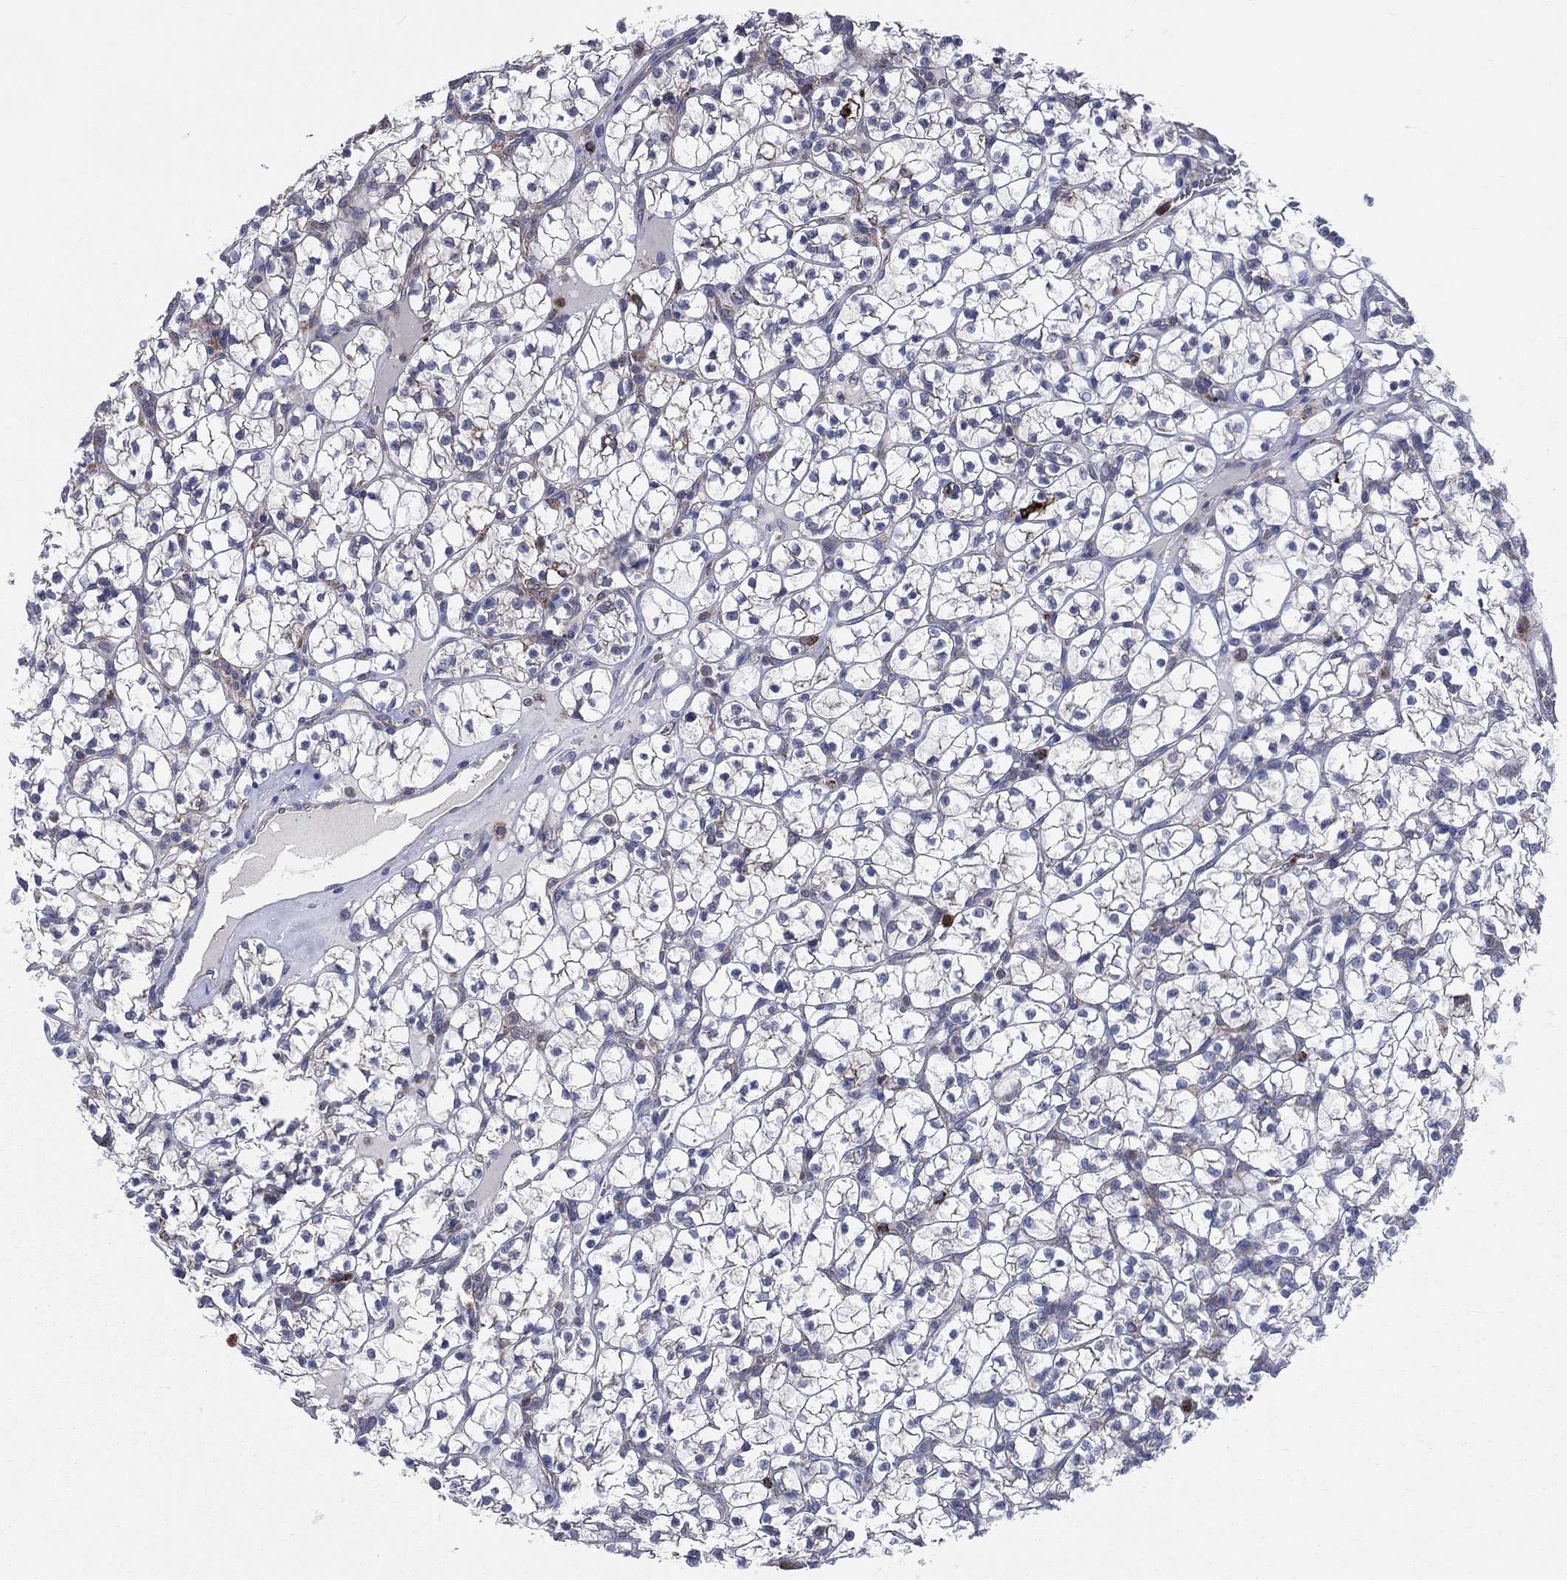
{"staining": {"intensity": "negative", "quantity": "none", "location": "none"}, "tissue": "renal cancer", "cell_type": "Tumor cells", "image_type": "cancer", "snomed": [{"axis": "morphology", "description": "Adenocarcinoma, NOS"}, {"axis": "topography", "description": "Kidney"}], "caption": "This histopathology image is of renal adenocarcinoma stained with IHC to label a protein in brown with the nuclei are counter-stained blue. There is no expression in tumor cells. The staining is performed using DAB brown chromogen with nuclei counter-stained in using hematoxylin.", "gene": "CCDC159", "patient": {"sex": "female", "age": 89}}